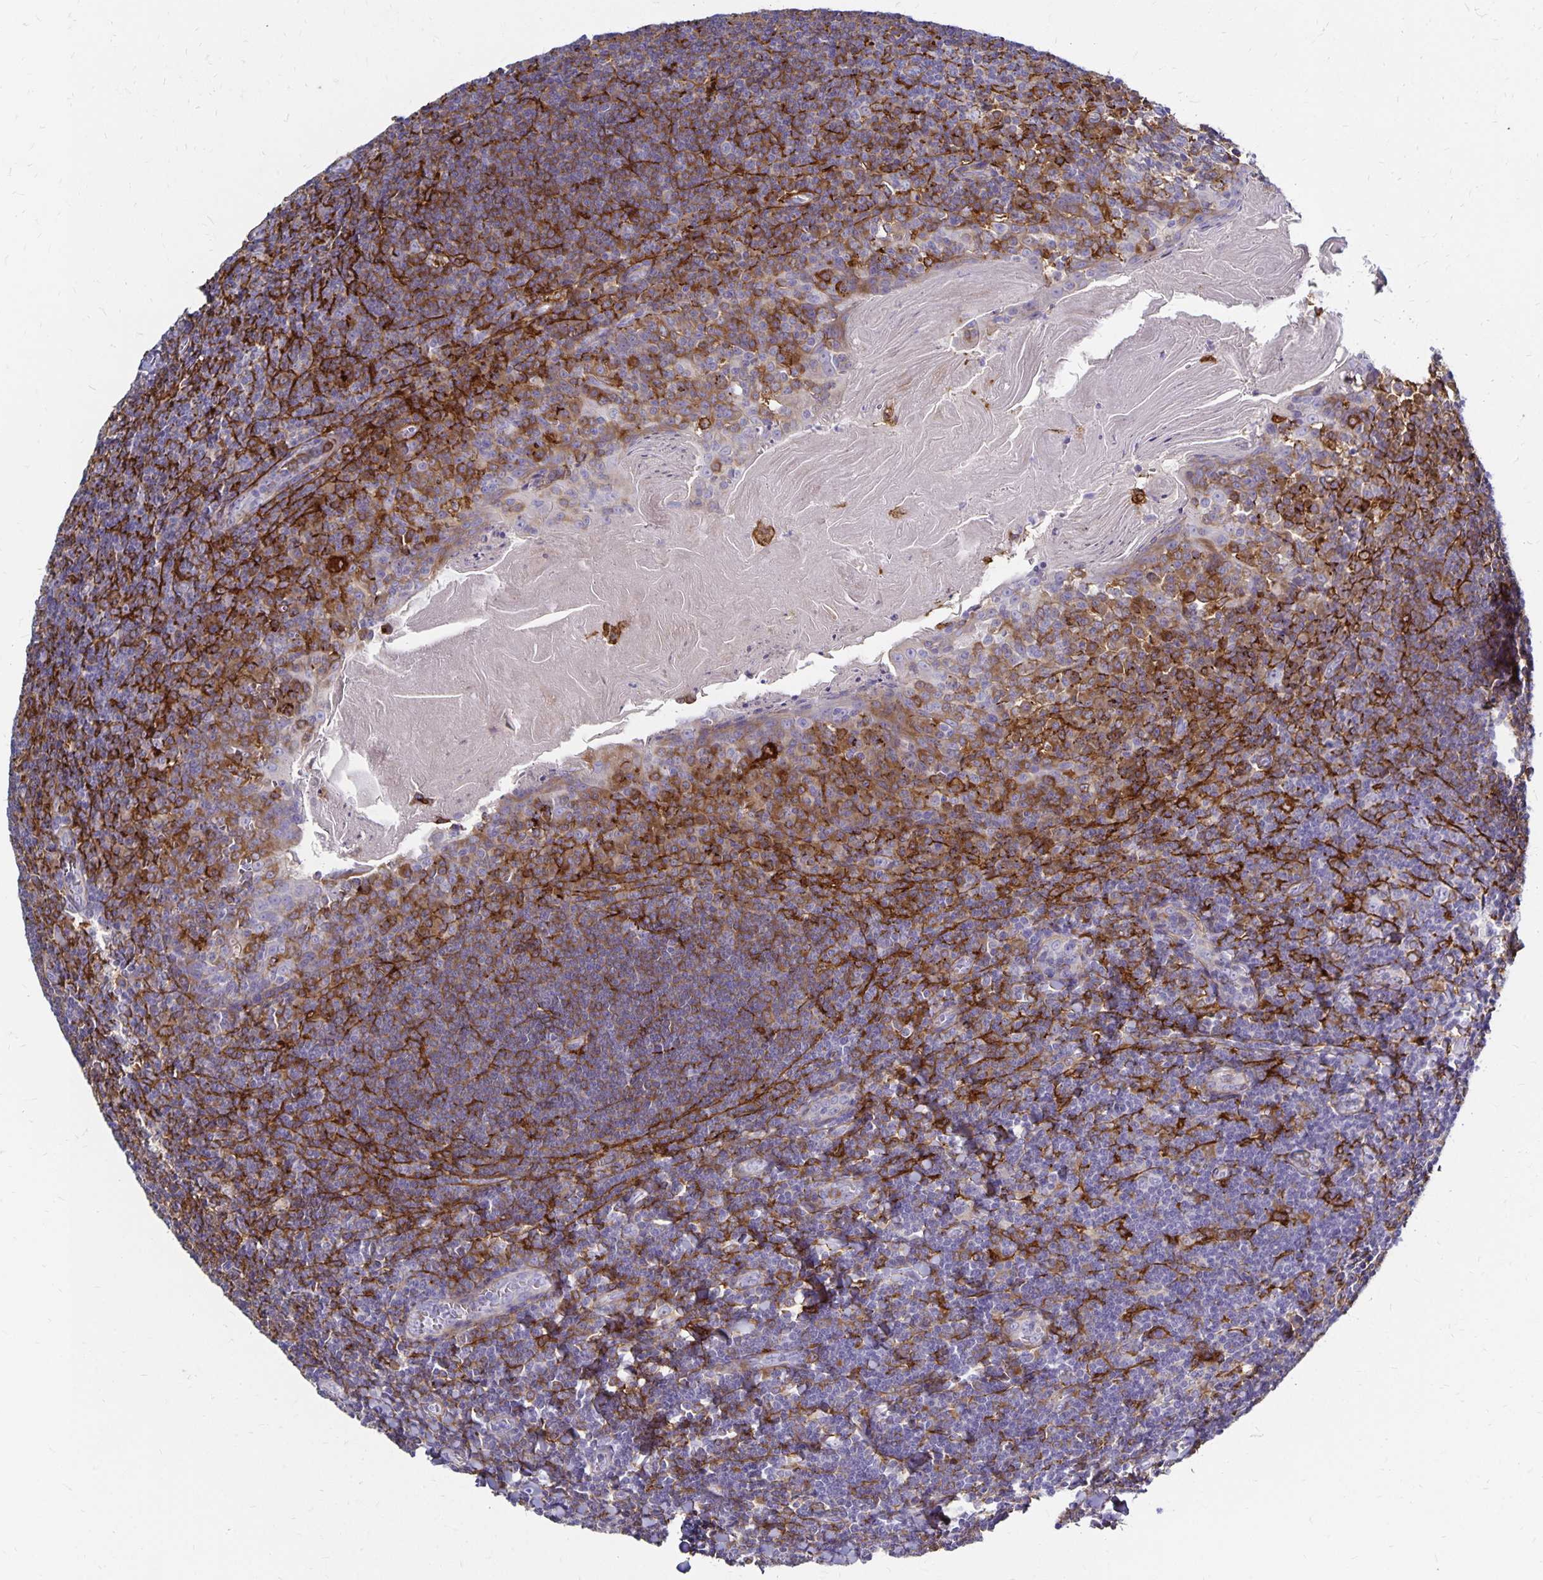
{"staining": {"intensity": "moderate", "quantity": "25%-75%", "location": "cytoplasmic/membranous"}, "tissue": "tonsil", "cell_type": "Non-germinal center cells", "image_type": "normal", "snomed": [{"axis": "morphology", "description": "Normal tissue, NOS"}, {"axis": "topography", "description": "Tonsil"}], "caption": "Tonsil stained for a protein (brown) displays moderate cytoplasmic/membranous positive staining in about 25%-75% of non-germinal center cells.", "gene": "TNS3", "patient": {"sex": "male", "age": 27}}